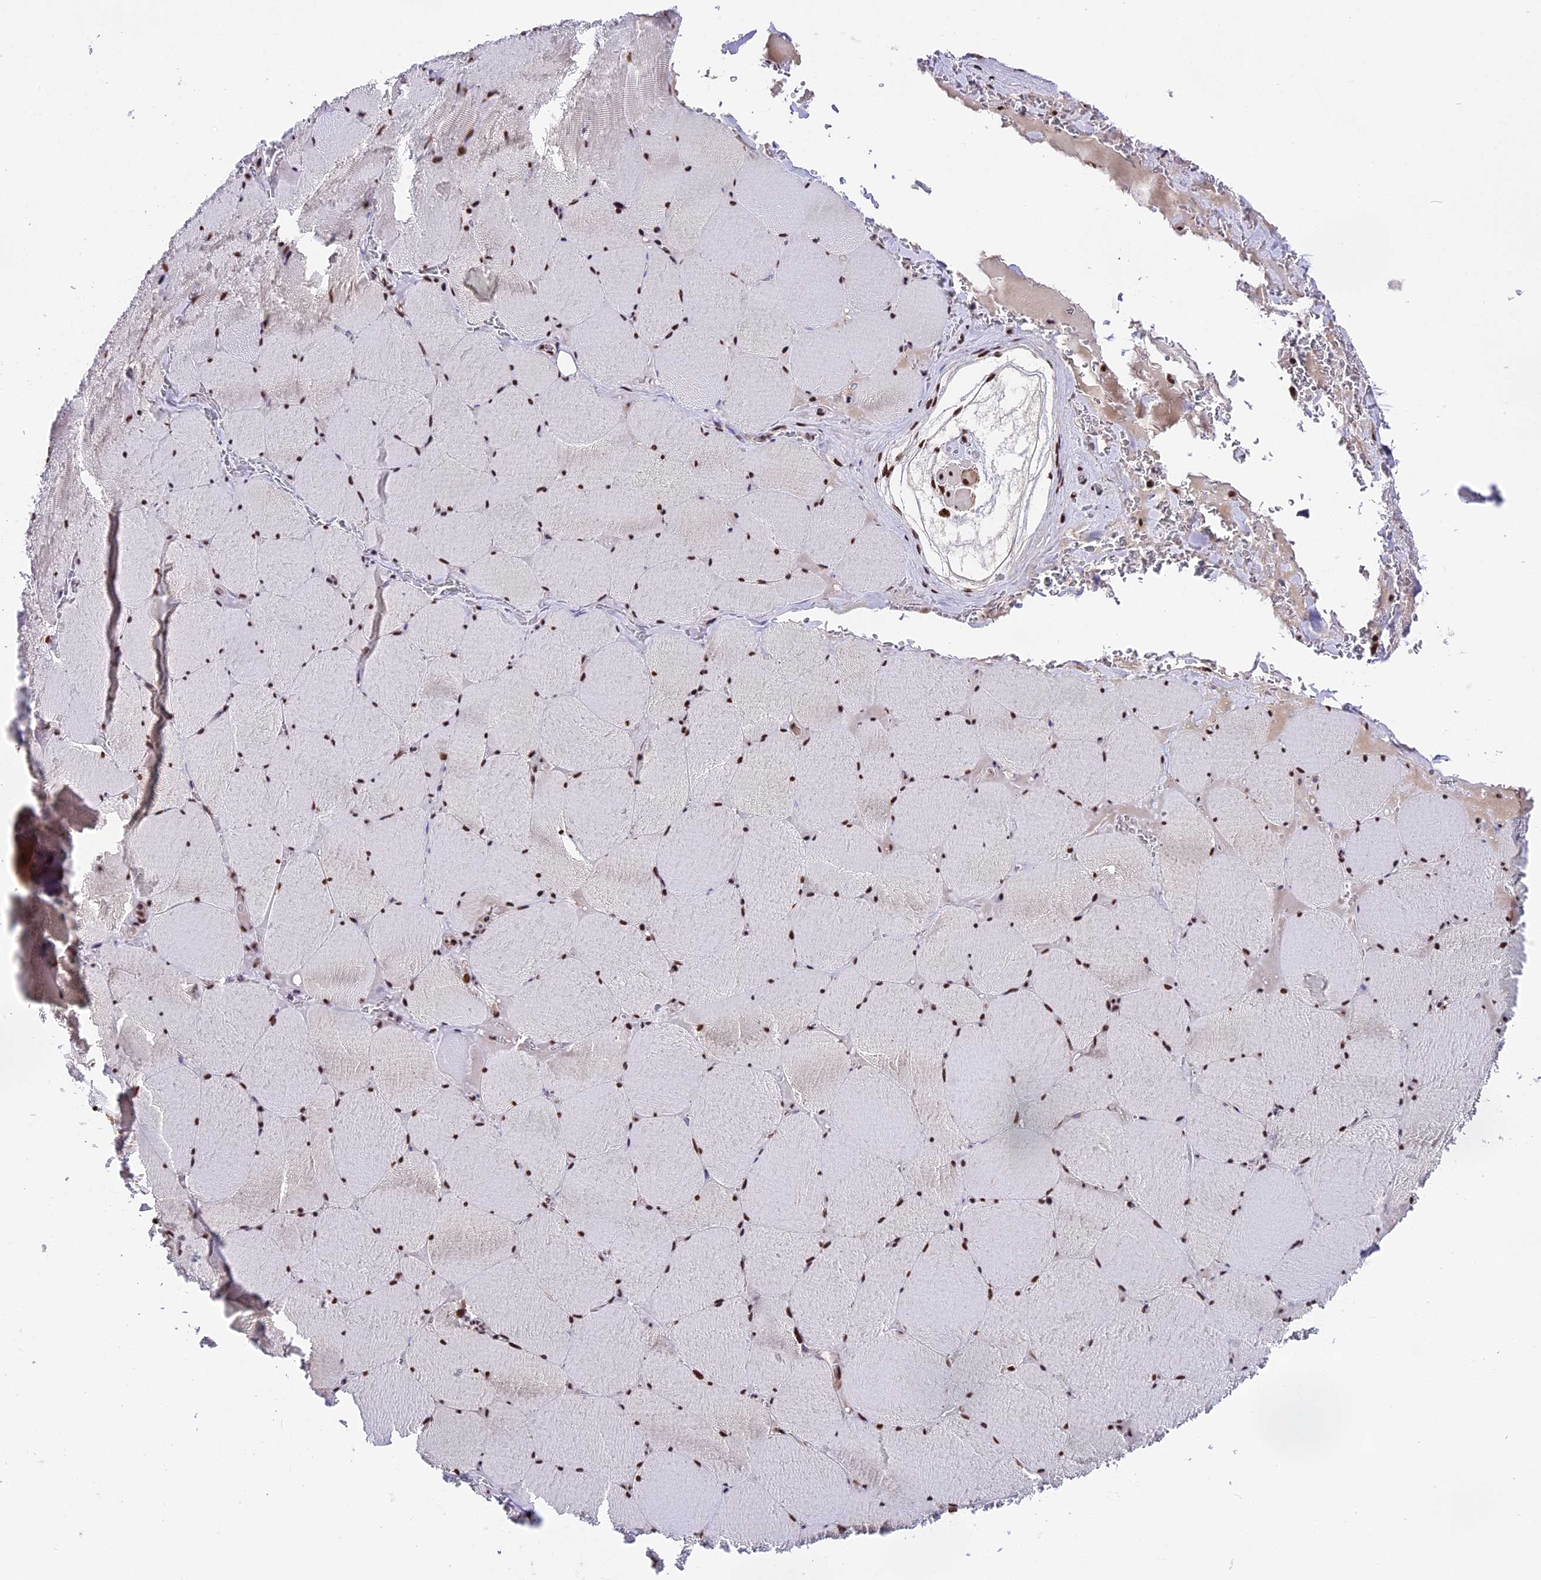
{"staining": {"intensity": "moderate", "quantity": ">75%", "location": "nuclear"}, "tissue": "skeletal muscle", "cell_type": "Myocytes", "image_type": "normal", "snomed": [{"axis": "morphology", "description": "Normal tissue, NOS"}, {"axis": "topography", "description": "Skeletal muscle"}, {"axis": "topography", "description": "Head-Neck"}], "caption": "Myocytes exhibit moderate nuclear positivity in approximately >75% of cells in normal skeletal muscle.", "gene": "POLR3E", "patient": {"sex": "male", "age": 66}}